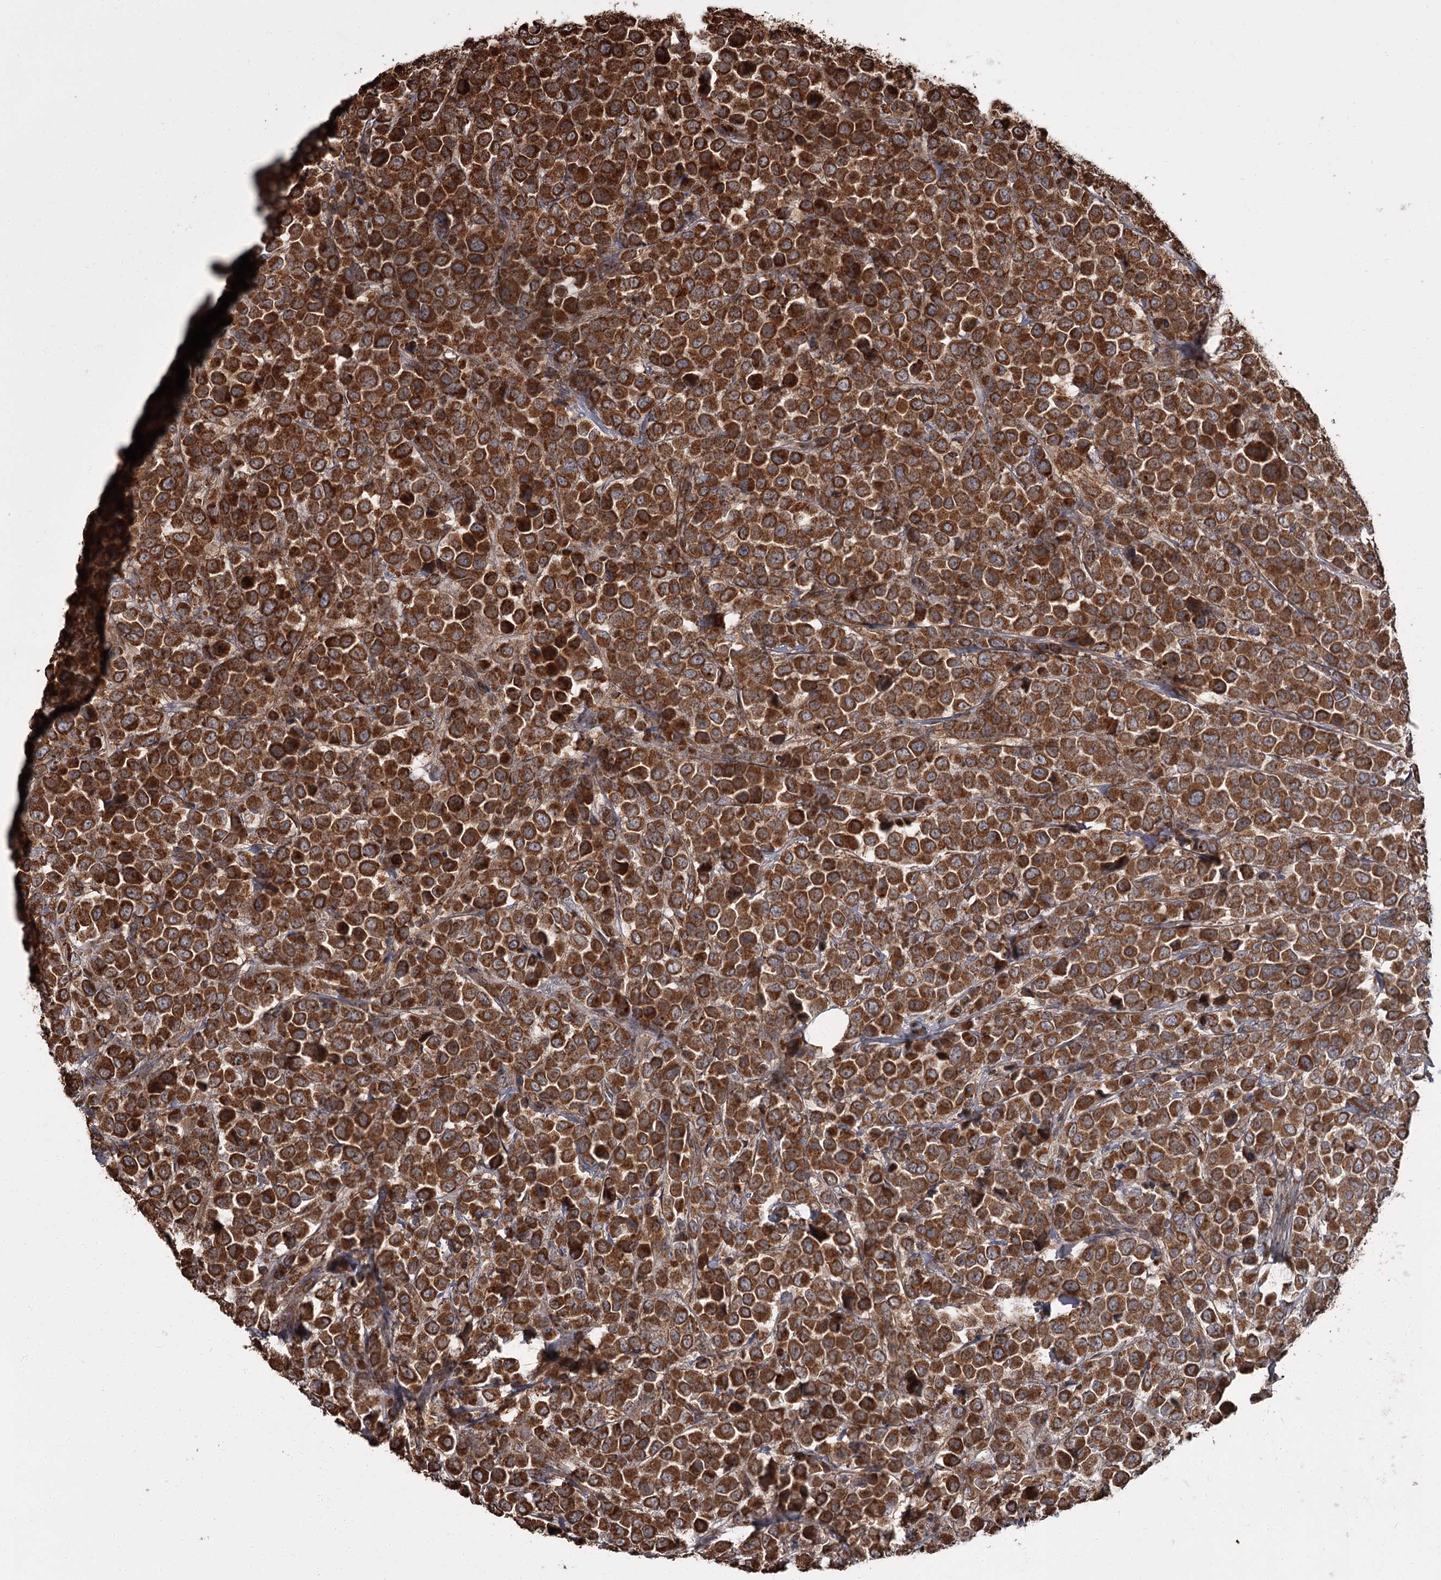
{"staining": {"intensity": "strong", "quantity": ">75%", "location": "cytoplasmic/membranous"}, "tissue": "breast cancer", "cell_type": "Tumor cells", "image_type": "cancer", "snomed": [{"axis": "morphology", "description": "Duct carcinoma"}, {"axis": "topography", "description": "Breast"}], "caption": "This image exhibits intraductal carcinoma (breast) stained with immunohistochemistry to label a protein in brown. The cytoplasmic/membranous of tumor cells show strong positivity for the protein. Nuclei are counter-stained blue.", "gene": "THAP9", "patient": {"sex": "female", "age": 61}}